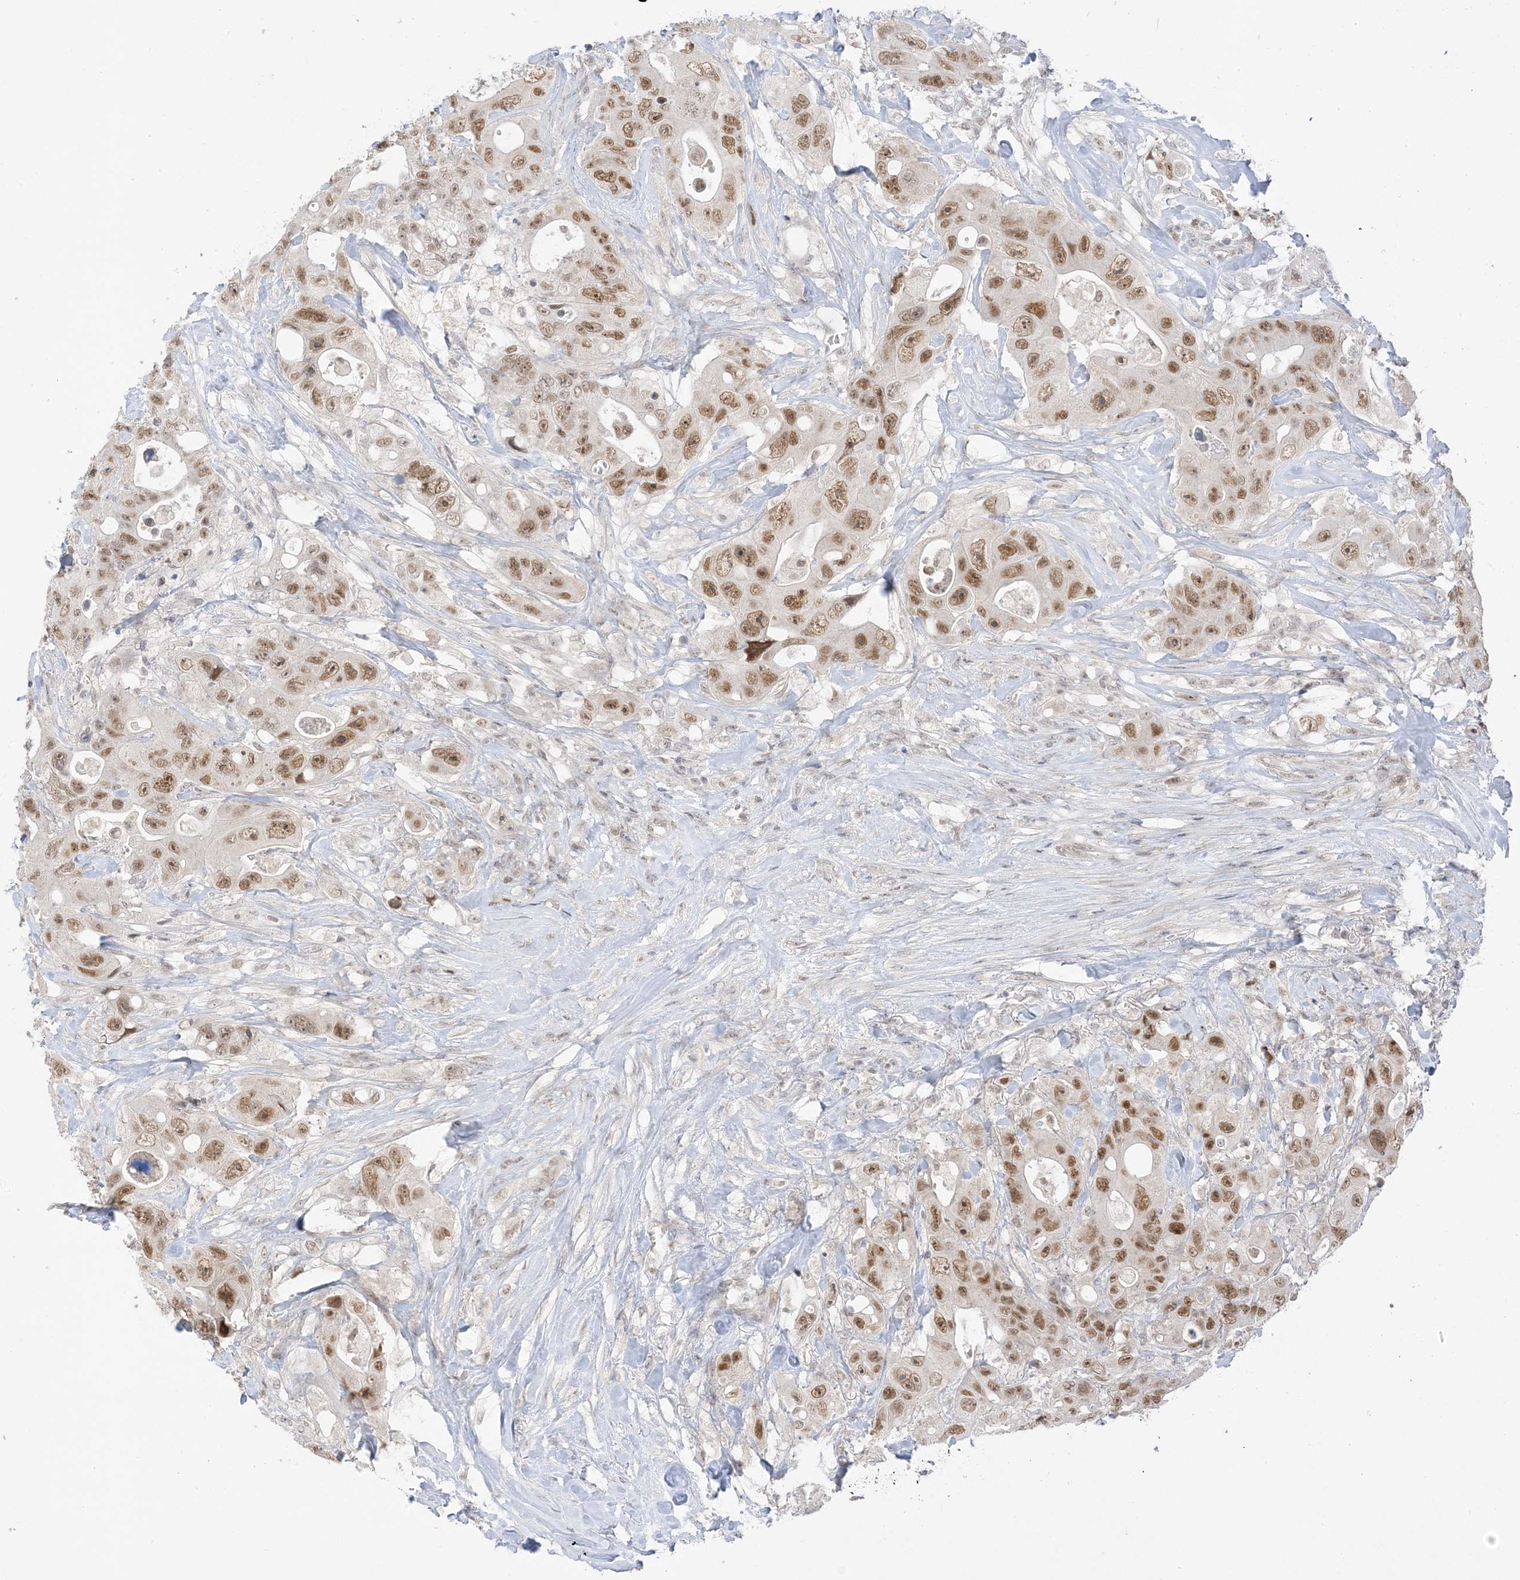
{"staining": {"intensity": "moderate", "quantity": ">75%", "location": "nuclear"}, "tissue": "colorectal cancer", "cell_type": "Tumor cells", "image_type": "cancer", "snomed": [{"axis": "morphology", "description": "Adenocarcinoma, NOS"}, {"axis": "topography", "description": "Colon"}], "caption": "The immunohistochemical stain highlights moderate nuclear expression in tumor cells of colorectal adenocarcinoma tissue.", "gene": "MSL3", "patient": {"sex": "female", "age": 46}}